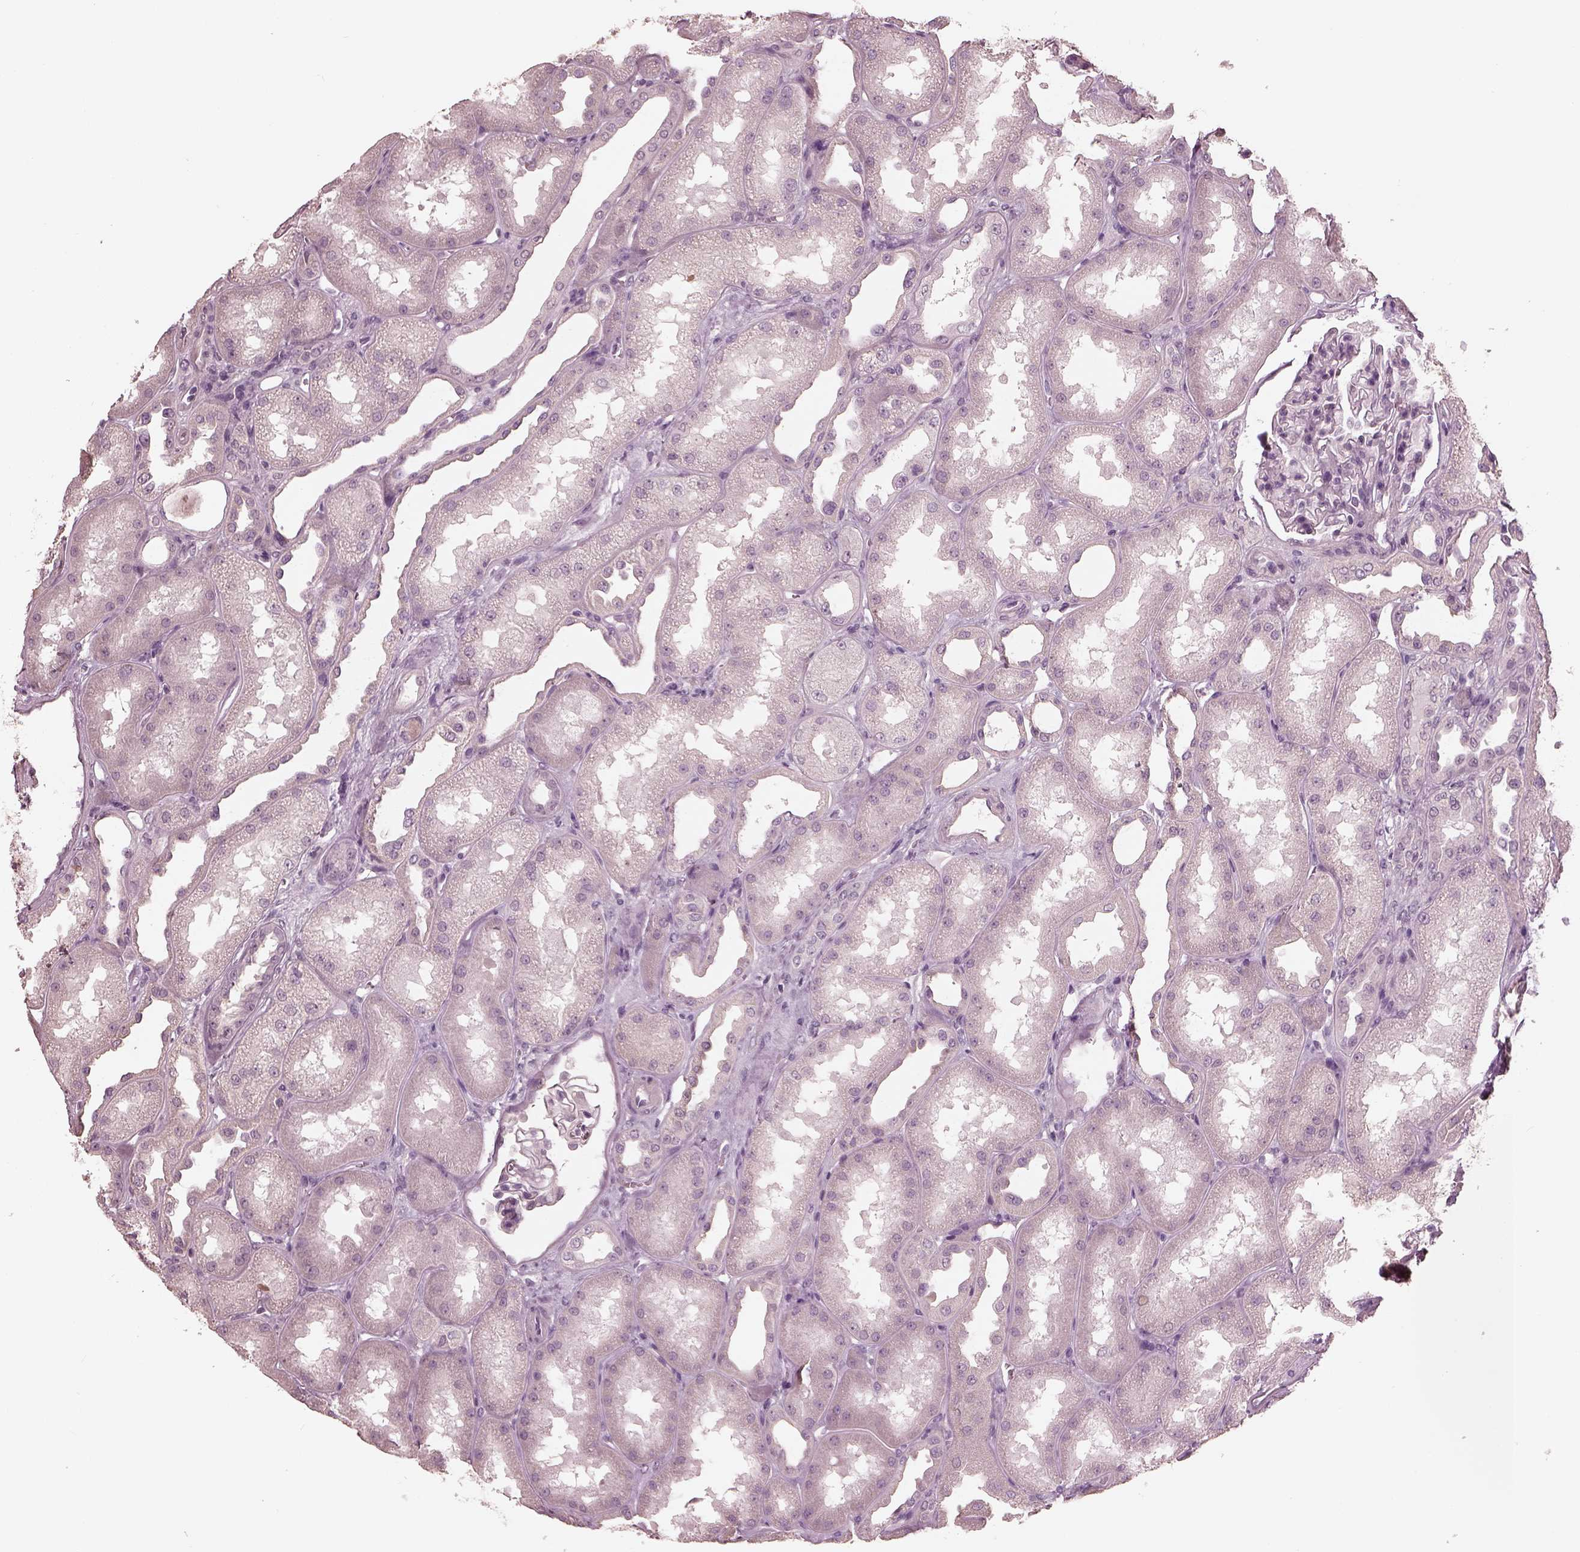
{"staining": {"intensity": "negative", "quantity": "none", "location": "none"}, "tissue": "kidney", "cell_type": "Cells in glomeruli", "image_type": "normal", "snomed": [{"axis": "morphology", "description": "Normal tissue, NOS"}, {"axis": "topography", "description": "Kidney"}], "caption": "A micrograph of kidney stained for a protein shows no brown staining in cells in glomeruli. The staining is performed using DAB brown chromogen with nuclei counter-stained in using hematoxylin.", "gene": "OPTC", "patient": {"sex": "male", "age": 61}}